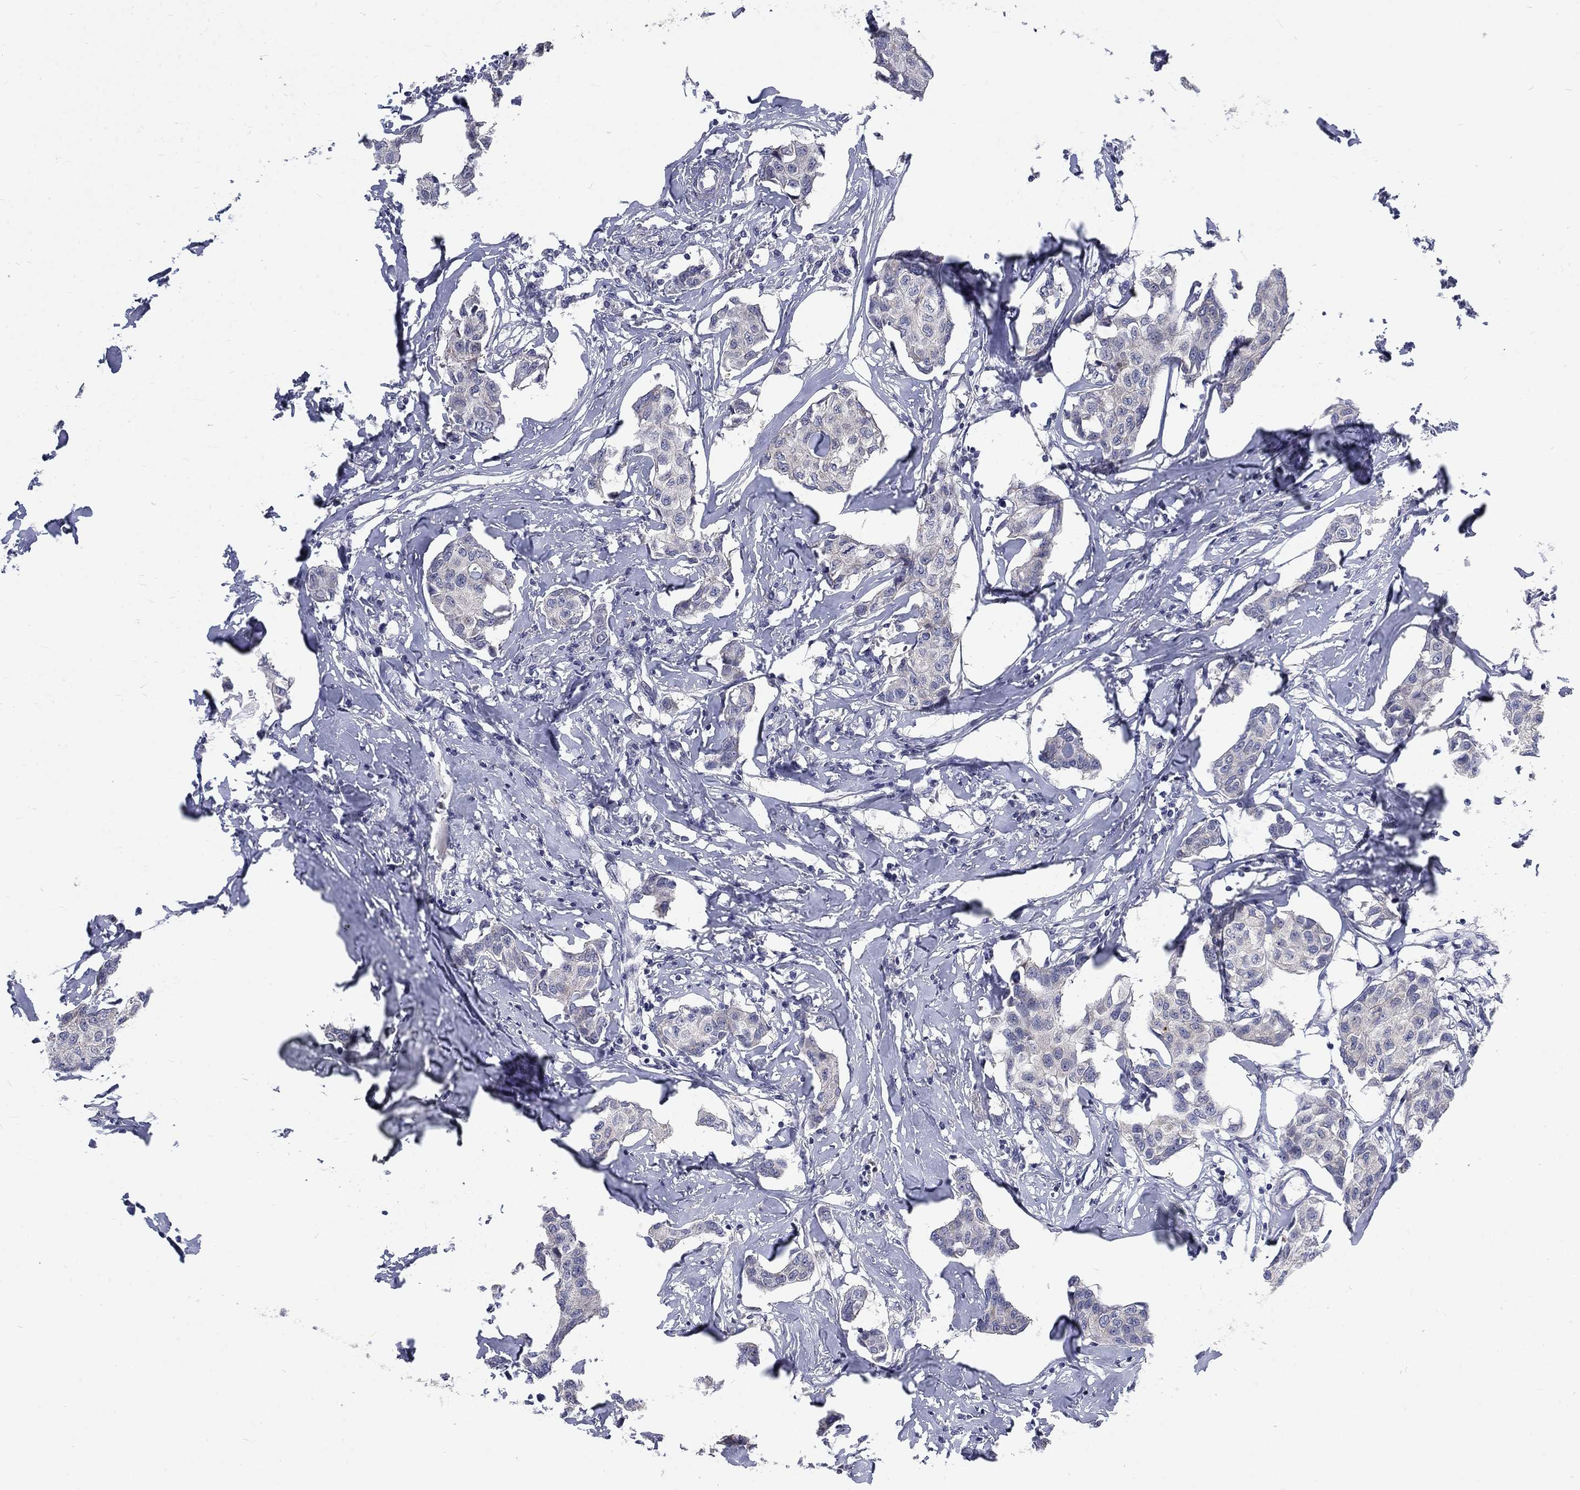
{"staining": {"intensity": "negative", "quantity": "none", "location": "none"}, "tissue": "breast cancer", "cell_type": "Tumor cells", "image_type": "cancer", "snomed": [{"axis": "morphology", "description": "Duct carcinoma"}, {"axis": "topography", "description": "Breast"}], "caption": "Tumor cells are negative for protein expression in human breast cancer (intraductal carcinoma).", "gene": "PHKA1", "patient": {"sex": "female", "age": 80}}